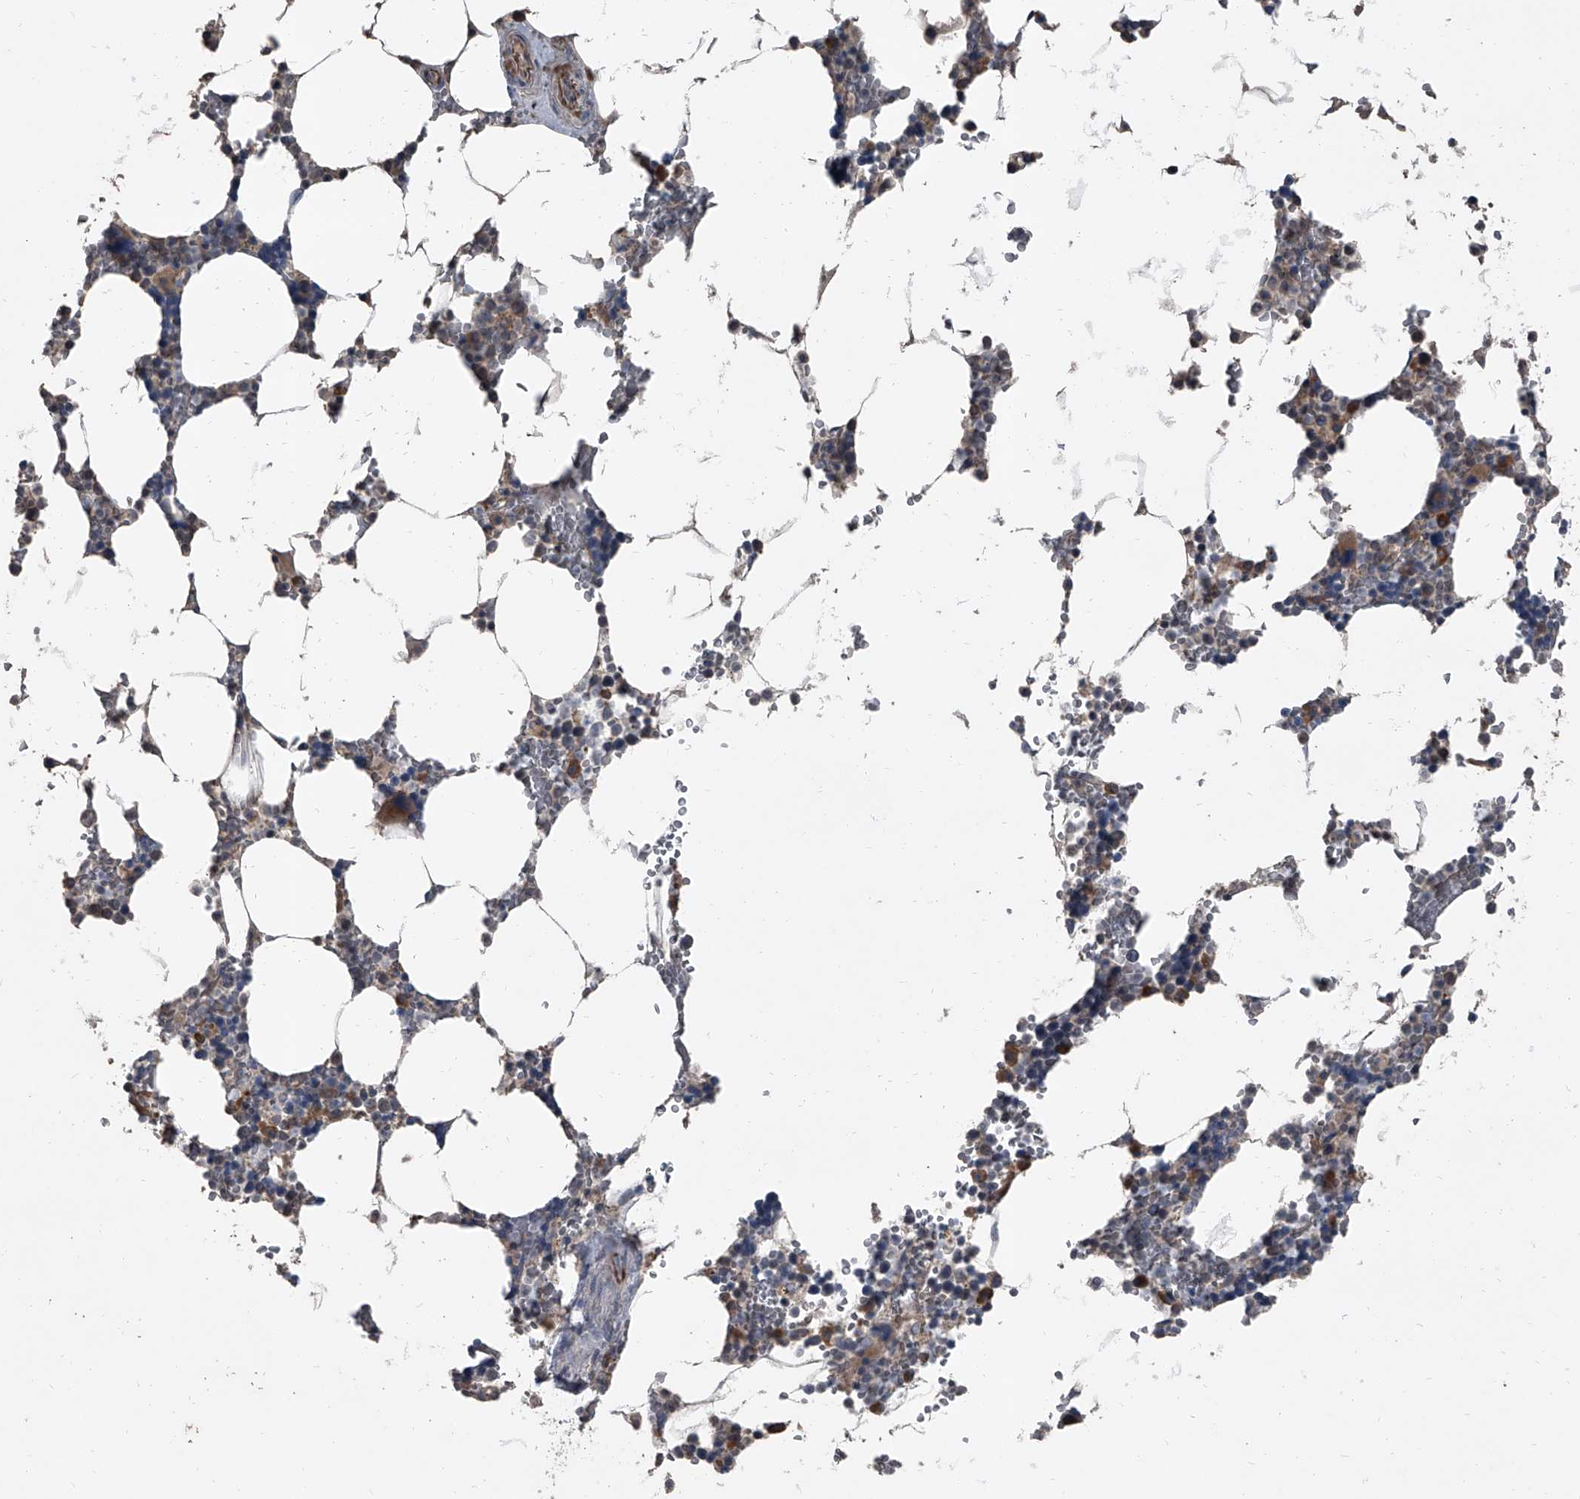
{"staining": {"intensity": "moderate", "quantity": "<25%", "location": "cytoplasmic/membranous"}, "tissue": "bone marrow", "cell_type": "Hematopoietic cells", "image_type": "normal", "snomed": [{"axis": "morphology", "description": "Normal tissue, NOS"}, {"axis": "topography", "description": "Bone marrow"}], "caption": "Bone marrow stained for a protein exhibits moderate cytoplasmic/membranous positivity in hematopoietic cells. The protein is shown in brown color, while the nuclei are stained blue.", "gene": "OARD1", "patient": {"sex": "male", "age": 70}}